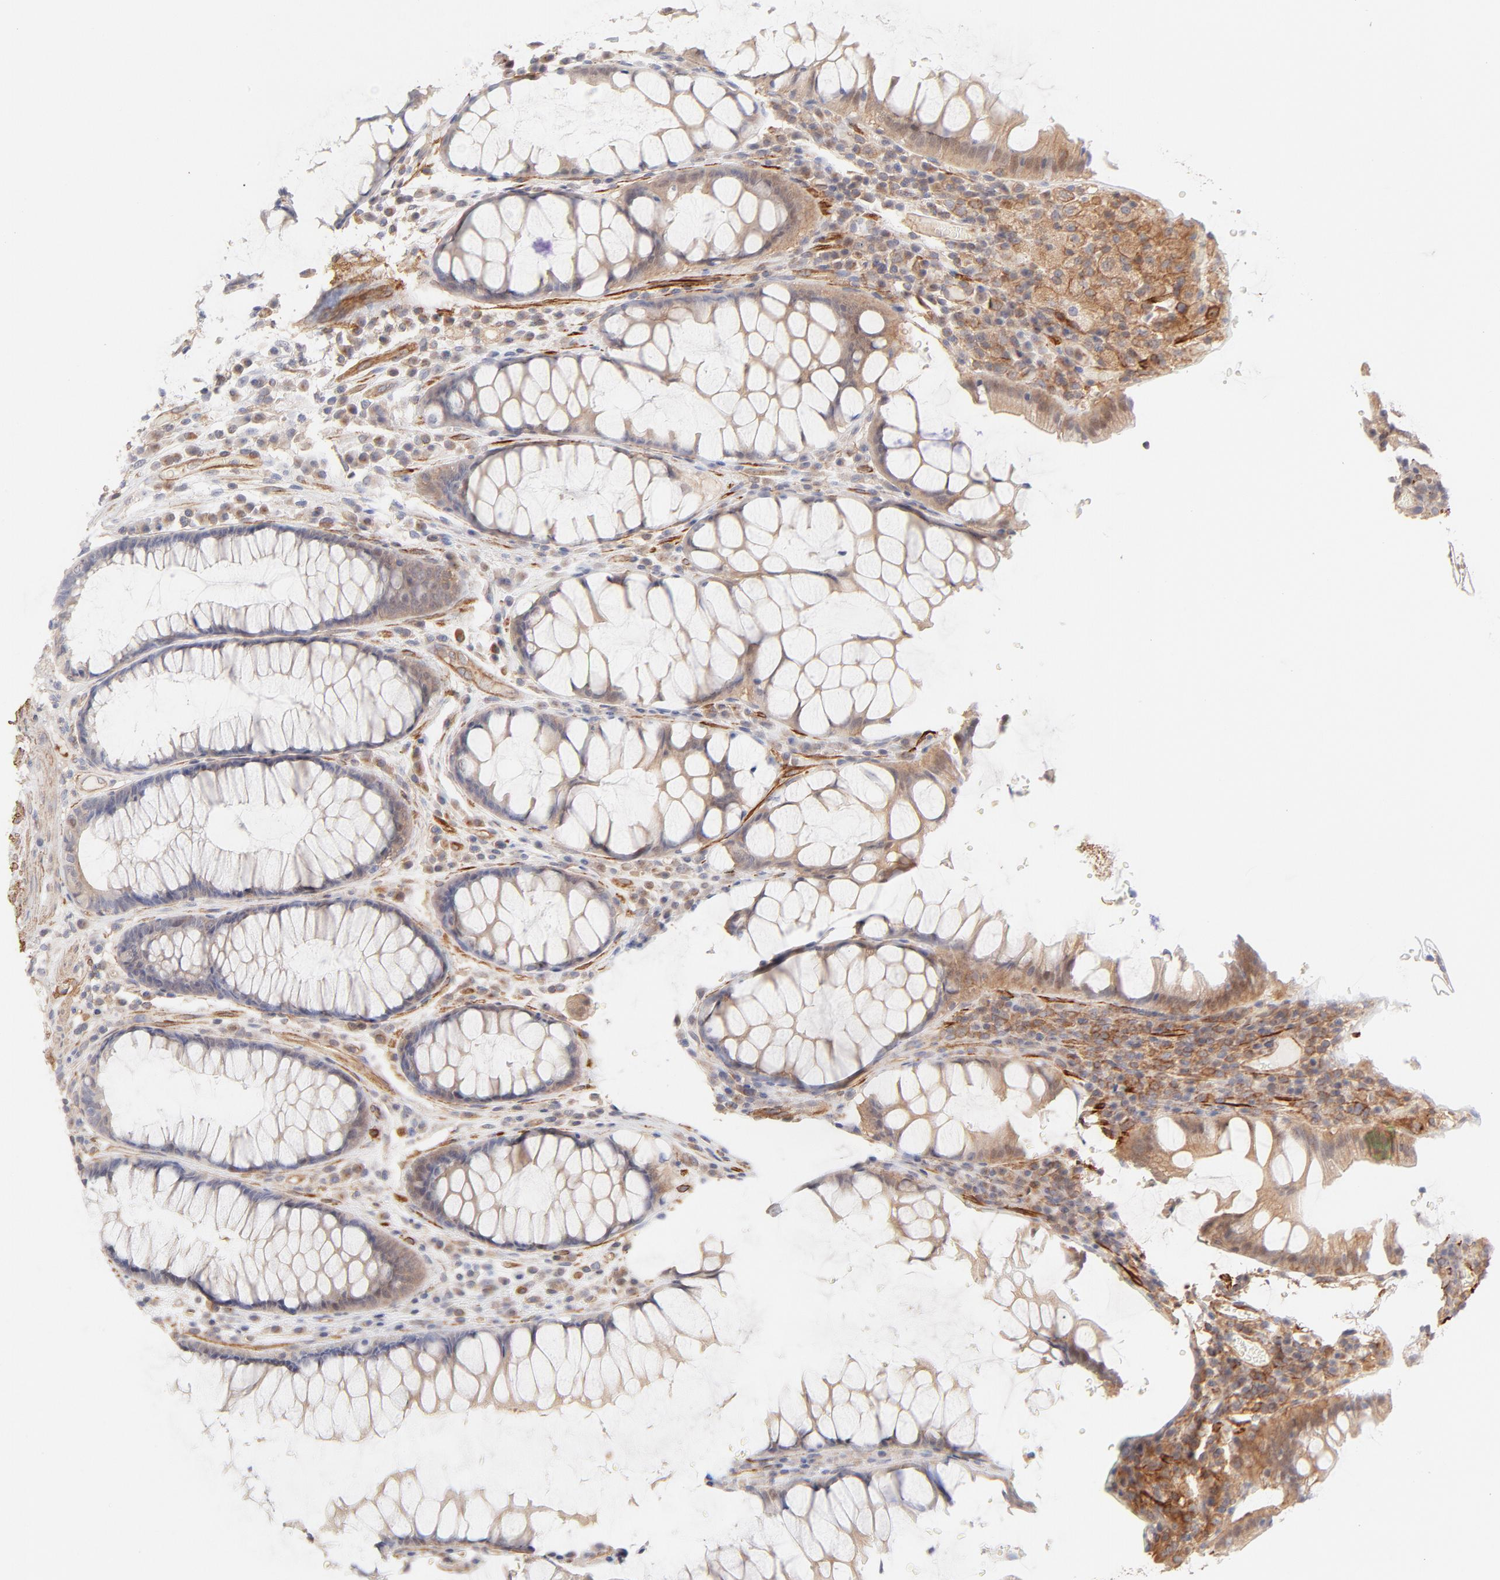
{"staining": {"intensity": "weak", "quantity": ">75%", "location": "cytoplasmic/membranous"}, "tissue": "colorectal cancer", "cell_type": "Tumor cells", "image_type": "cancer", "snomed": [{"axis": "morphology", "description": "Normal tissue, NOS"}, {"axis": "morphology", "description": "Adenocarcinoma, NOS"}, {"axis": "topography", "description": "Colon"}], "caption": "A high-resolution micrograph shows immunohistochemistry (IHC) staining of adenocarcinoma (colorectal), which demonstrates weak cytoplasmic/membranous positivity in about >75% of tumor cells. (IHC, brightfield microscopy, high magnification).", "gene": "LDLRAP1", "patient": {"sex": "female", "age": 78}}